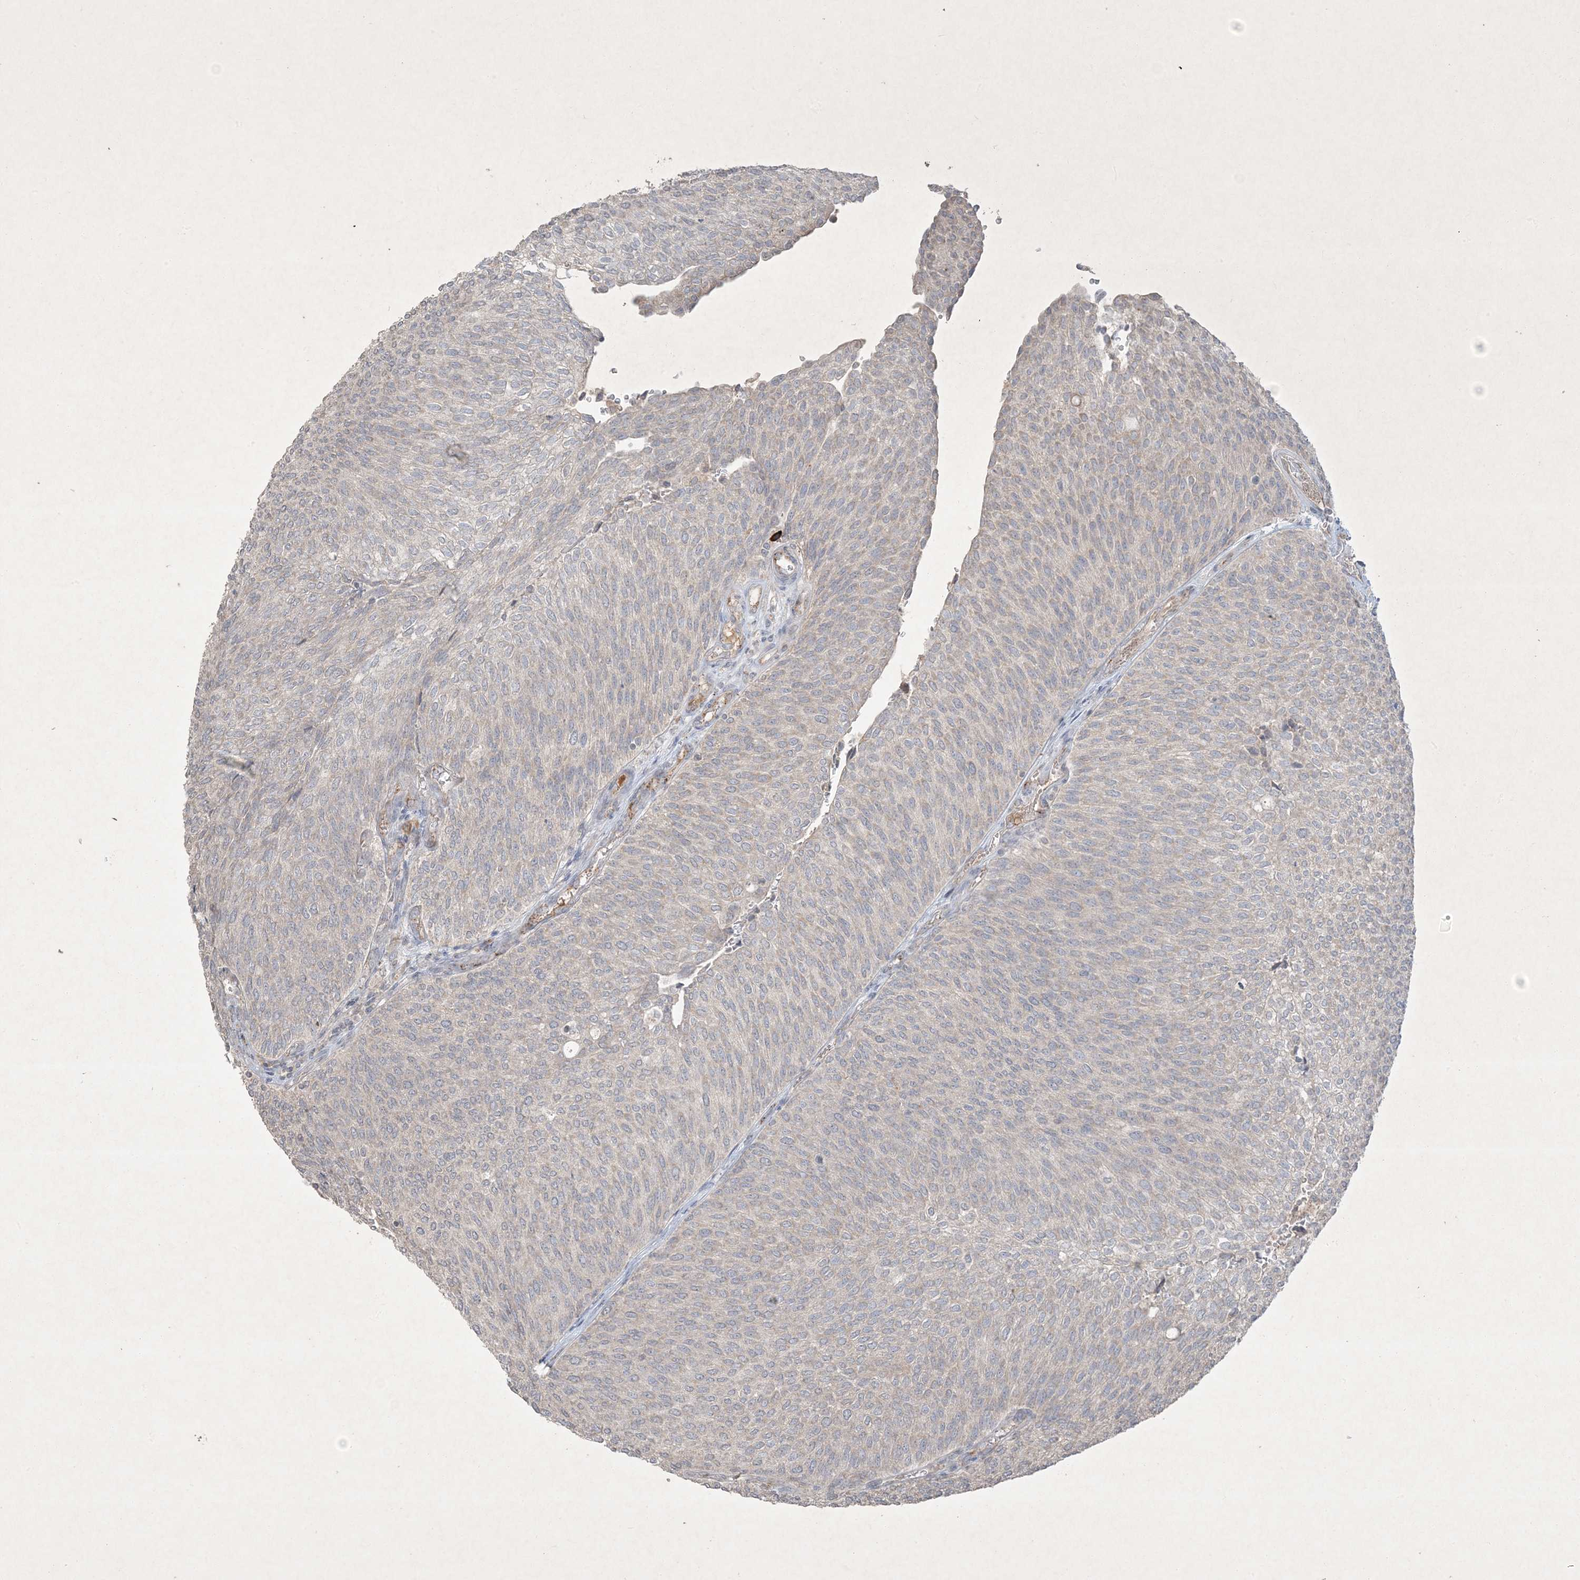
{"staining": {"intensity": "negative", "quantity": "none", "location": "none"}, "tissue": "urothelial cancer", "cell_type": "Tumor cells", "image_type": "cancer", "snomed": [{"axis": "morphology", "description": "Urothelial carcinoma, Low grade"}, {"axis": "topography", "description": "Urinary bladder"}], "caption": "Tumor cells show no significant positivity in urothelial carcinoma (low-grade). The staining is performed using DAB (3,3'-diaminobenzidine) brown chromogen with nuclei counter-stained in using hematoxylin.", "gene": "PRSS36", "patient": {"sex": "female", "age": 79}}